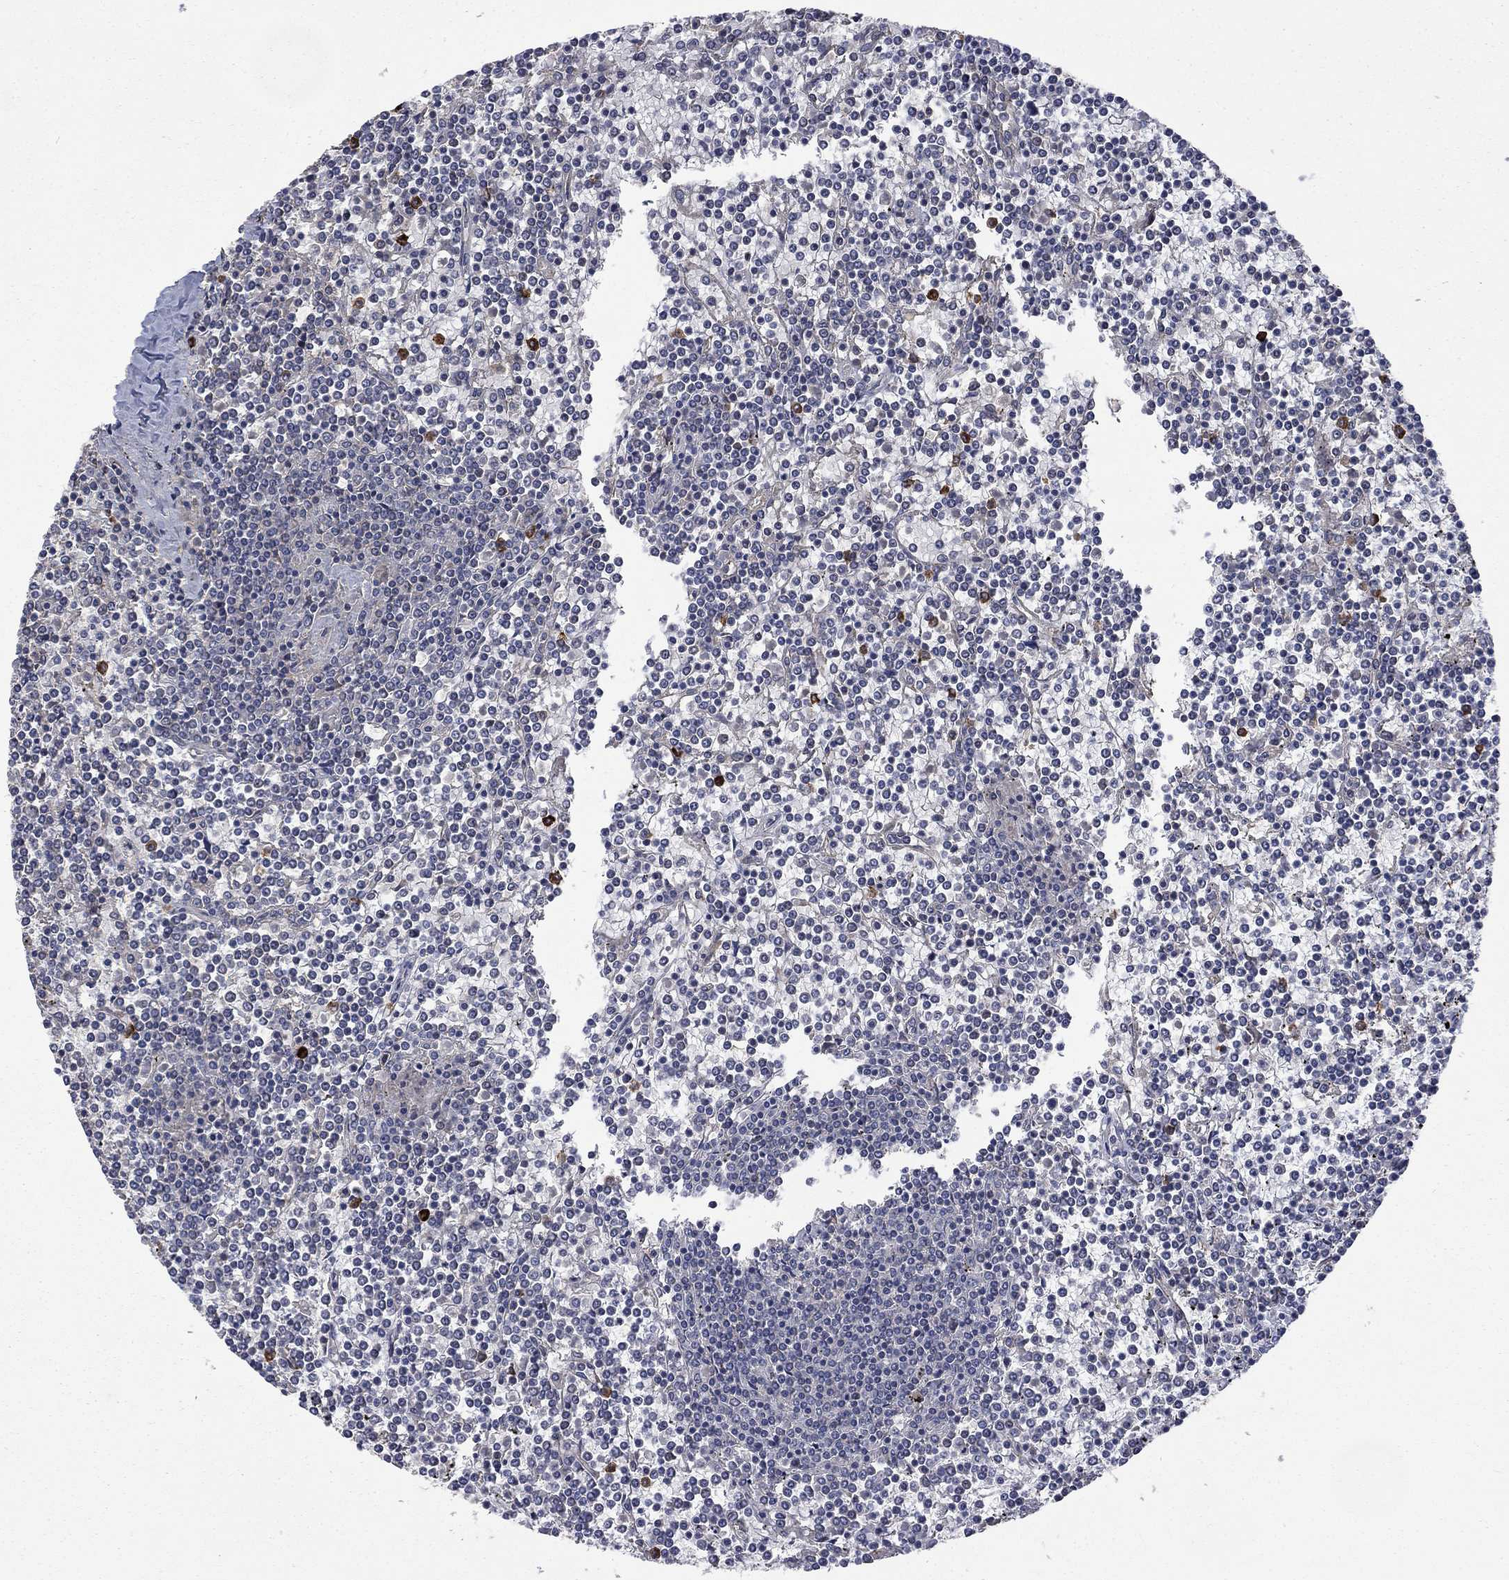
{"staining": {"intensity": "negative", "quantity": "none", "location": "none"}, "tissue": "lymphoma", "cell_type": "Tumor cells", "image_type": "cancer", "snomed": [{"axis": "morphology", "description": "Malignant lymphoma, non-Hodgkin's type, Low grade"}, {"axis": "topography", "description": "Spleen"}], "caption": "Protein analysis of low-grade malignant lymphoma, non-Hodgkin's type exhibits no significant expression in tumor cells.", "gene": "VCAN", "patient": {"sex": "female", "age": 19}}